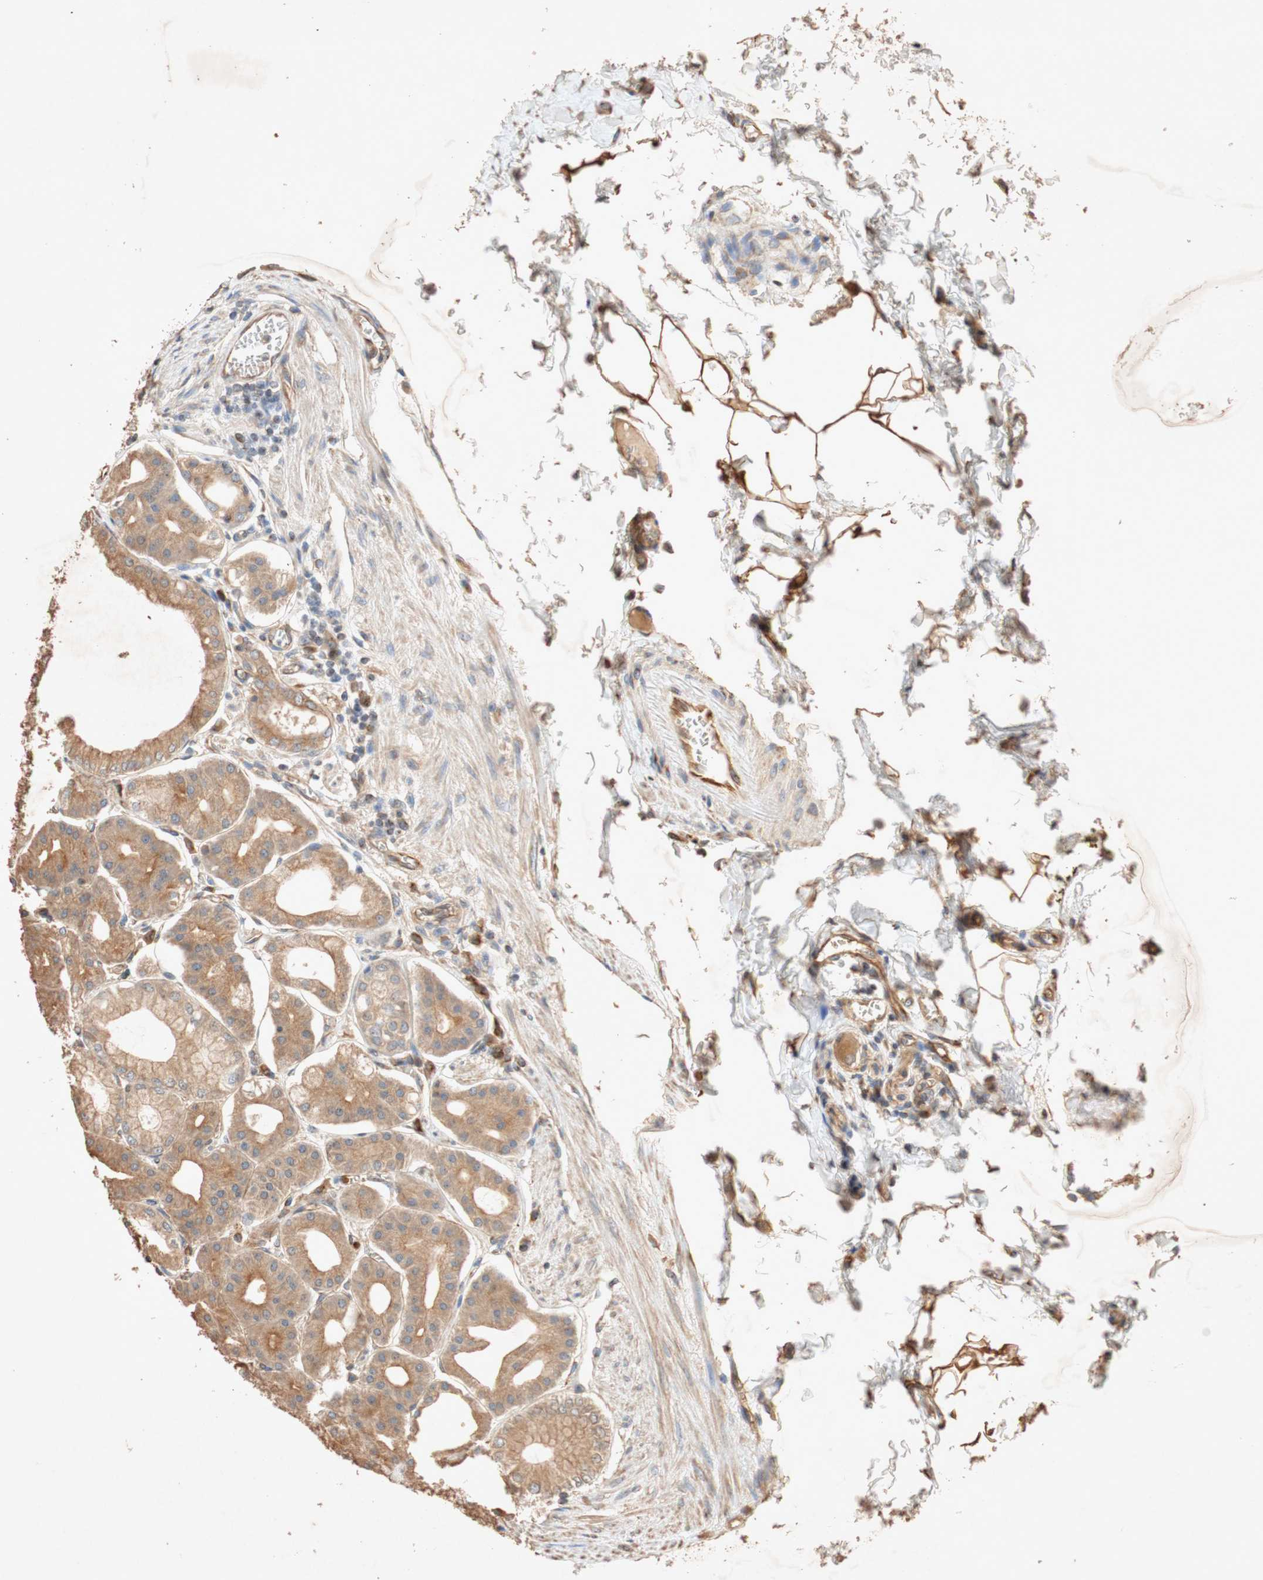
{"staining": {"intensity": "moderate", "quantity": ">75%", "location": "cytoplasmic/membranous"}, "tissue": "stomach", "cell_type": "Glandular cells", "image_type": "normal", "snomed": [{"axis": "morphology", "description": "Normal tissue, NOS"}, {"axis": "topography", "description": "Stomach, lower"}], "caption": "This histopathology image displays normal stomach stained with immunohistochemistry (IHC) to label a protein in brown. The cytoplasmic/membranous of glandular cells show moderate positivity for the protein. Nuclei are counter-stained blue.", "gene": "TUBB", "patient": {"sex": "male", "age": 71}}